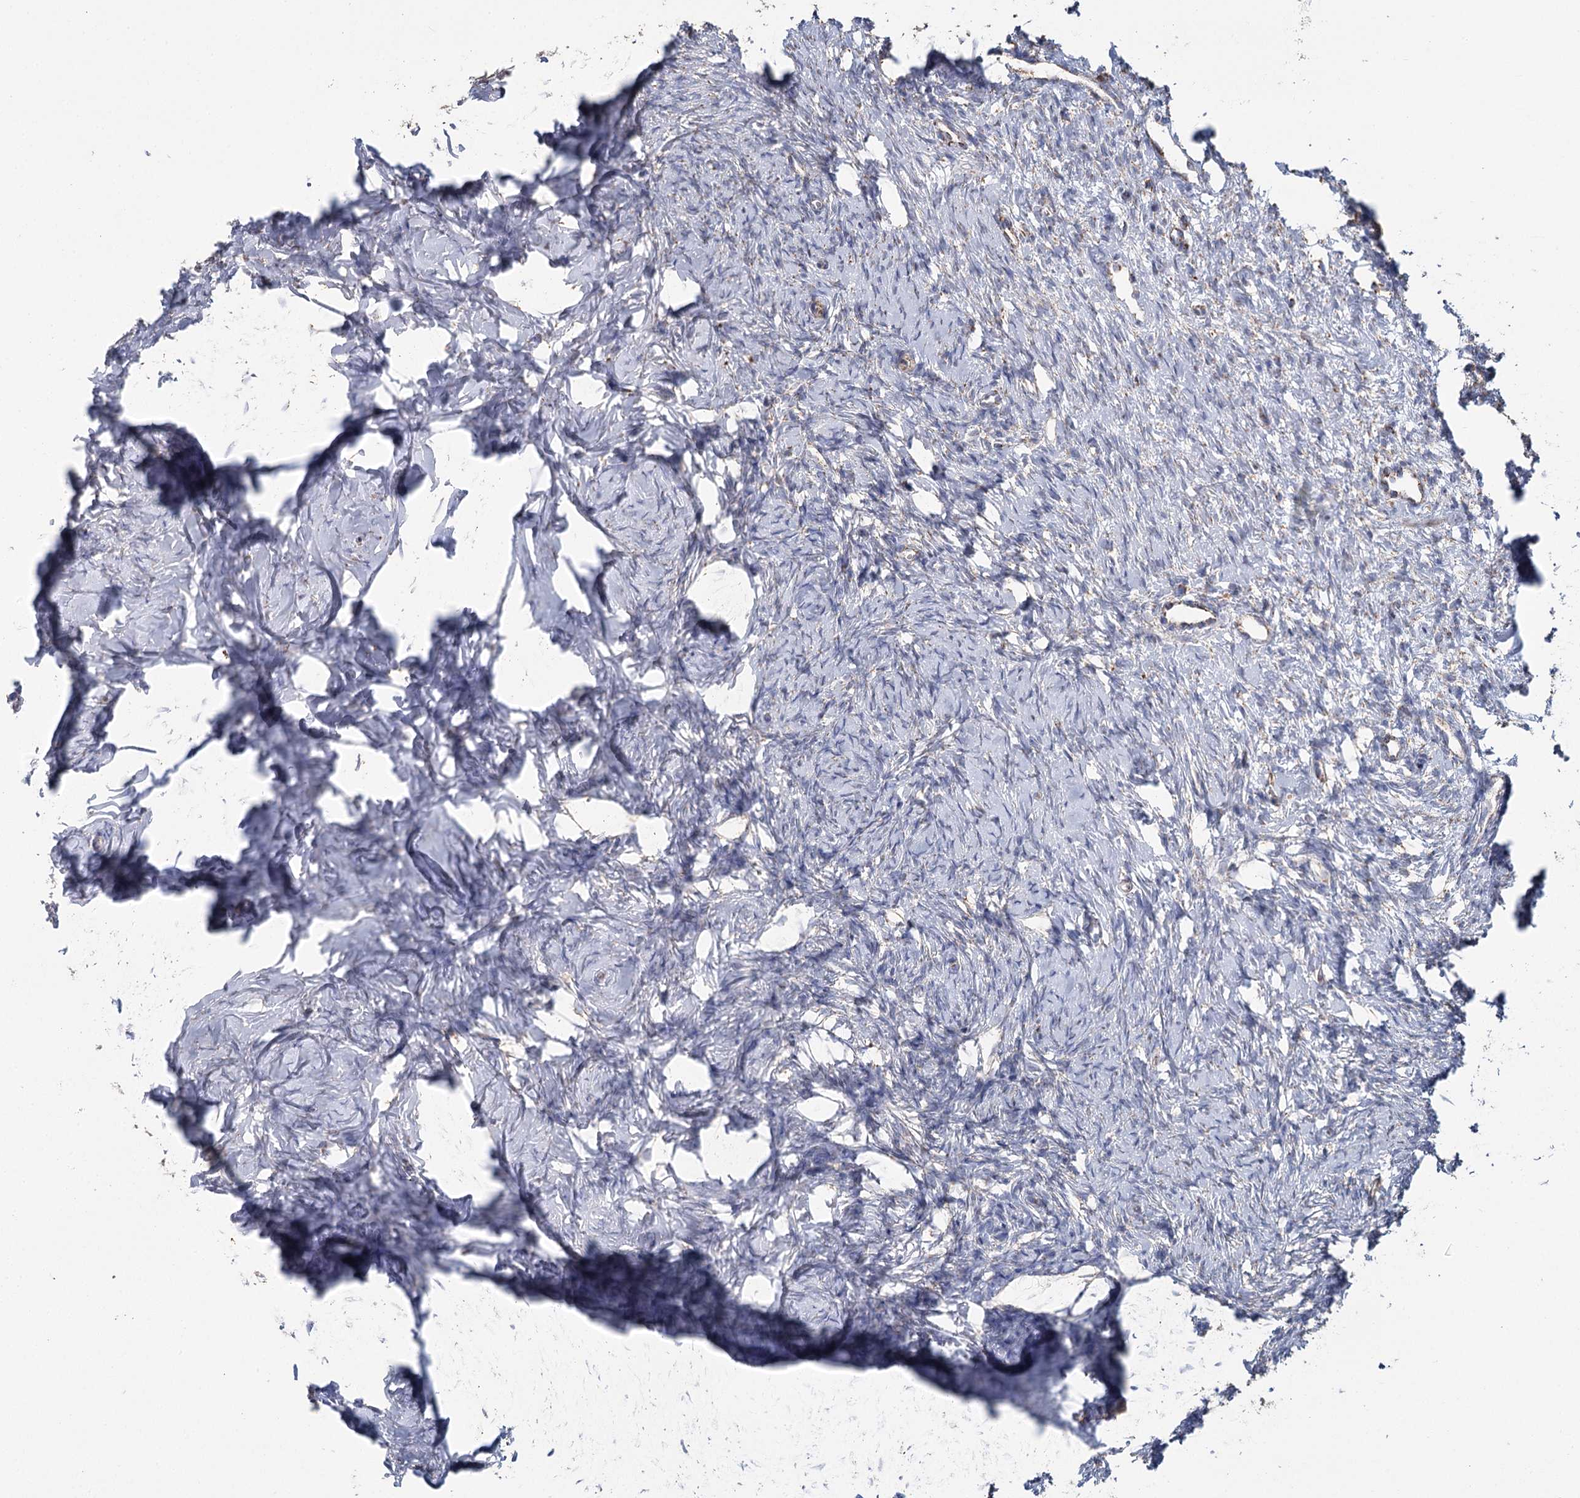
{"staining": {"intensity": "negative", "quantity": "none", "location": "none"}, "tissue": "ovary", "cell_type": "Ovarian stroma cells", "image_type": "normal", "snomed": [{"axis": "morphology", "description": "Normal tissue, NOS"}, {"axis": "topography", "description": "Ovary"}], "caption": "High power microscopy micrograph of an immunohistochemistry image of normal ovary, revealing no significant positivity in ovarian stroma cells.", "gene": "MRPL44", "patient": {"sex": "female", "age": 51}}